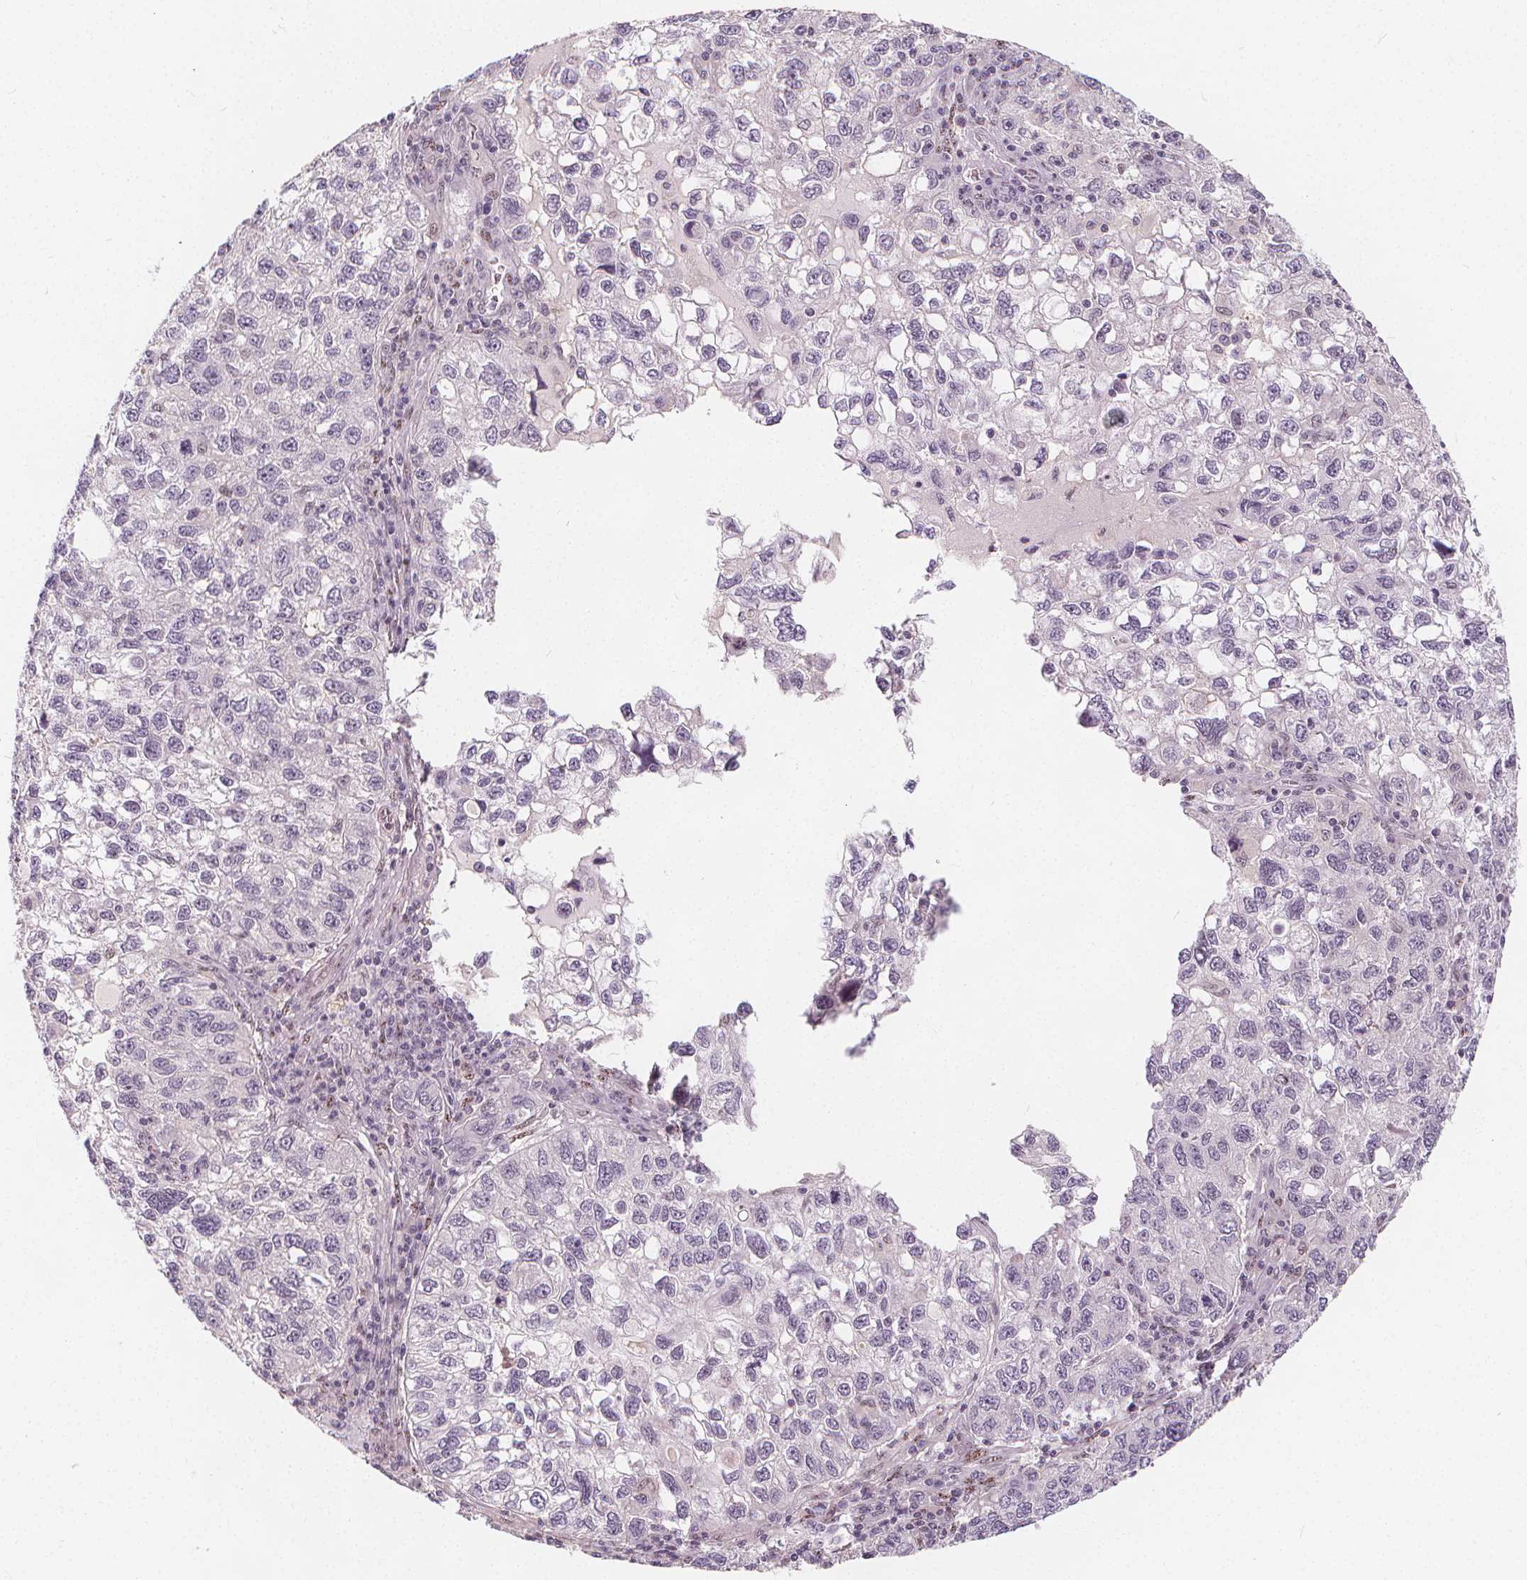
{"staining": {"intensity": "negative", "quantity": "none", "location": "none"}, "tissue": "cervical cancer", "cell_type": "Tumor cells", "image_type": "cancer", "snomed": [{"axis": "morphology", "description": "Squamous cell carcinoma, NOS"}, {"axis": "topography", "description": "Cervix"}], "caption": "Squamous cell carcinoma (cervical) was stained to show a protein in brown. There is no significant positivity in tumor cells. (Brightfield microscopy of DAB immunohistochemistry at high magnification).", "gene": "DRC3", "patient": {"sex": "female", "age": 55}}